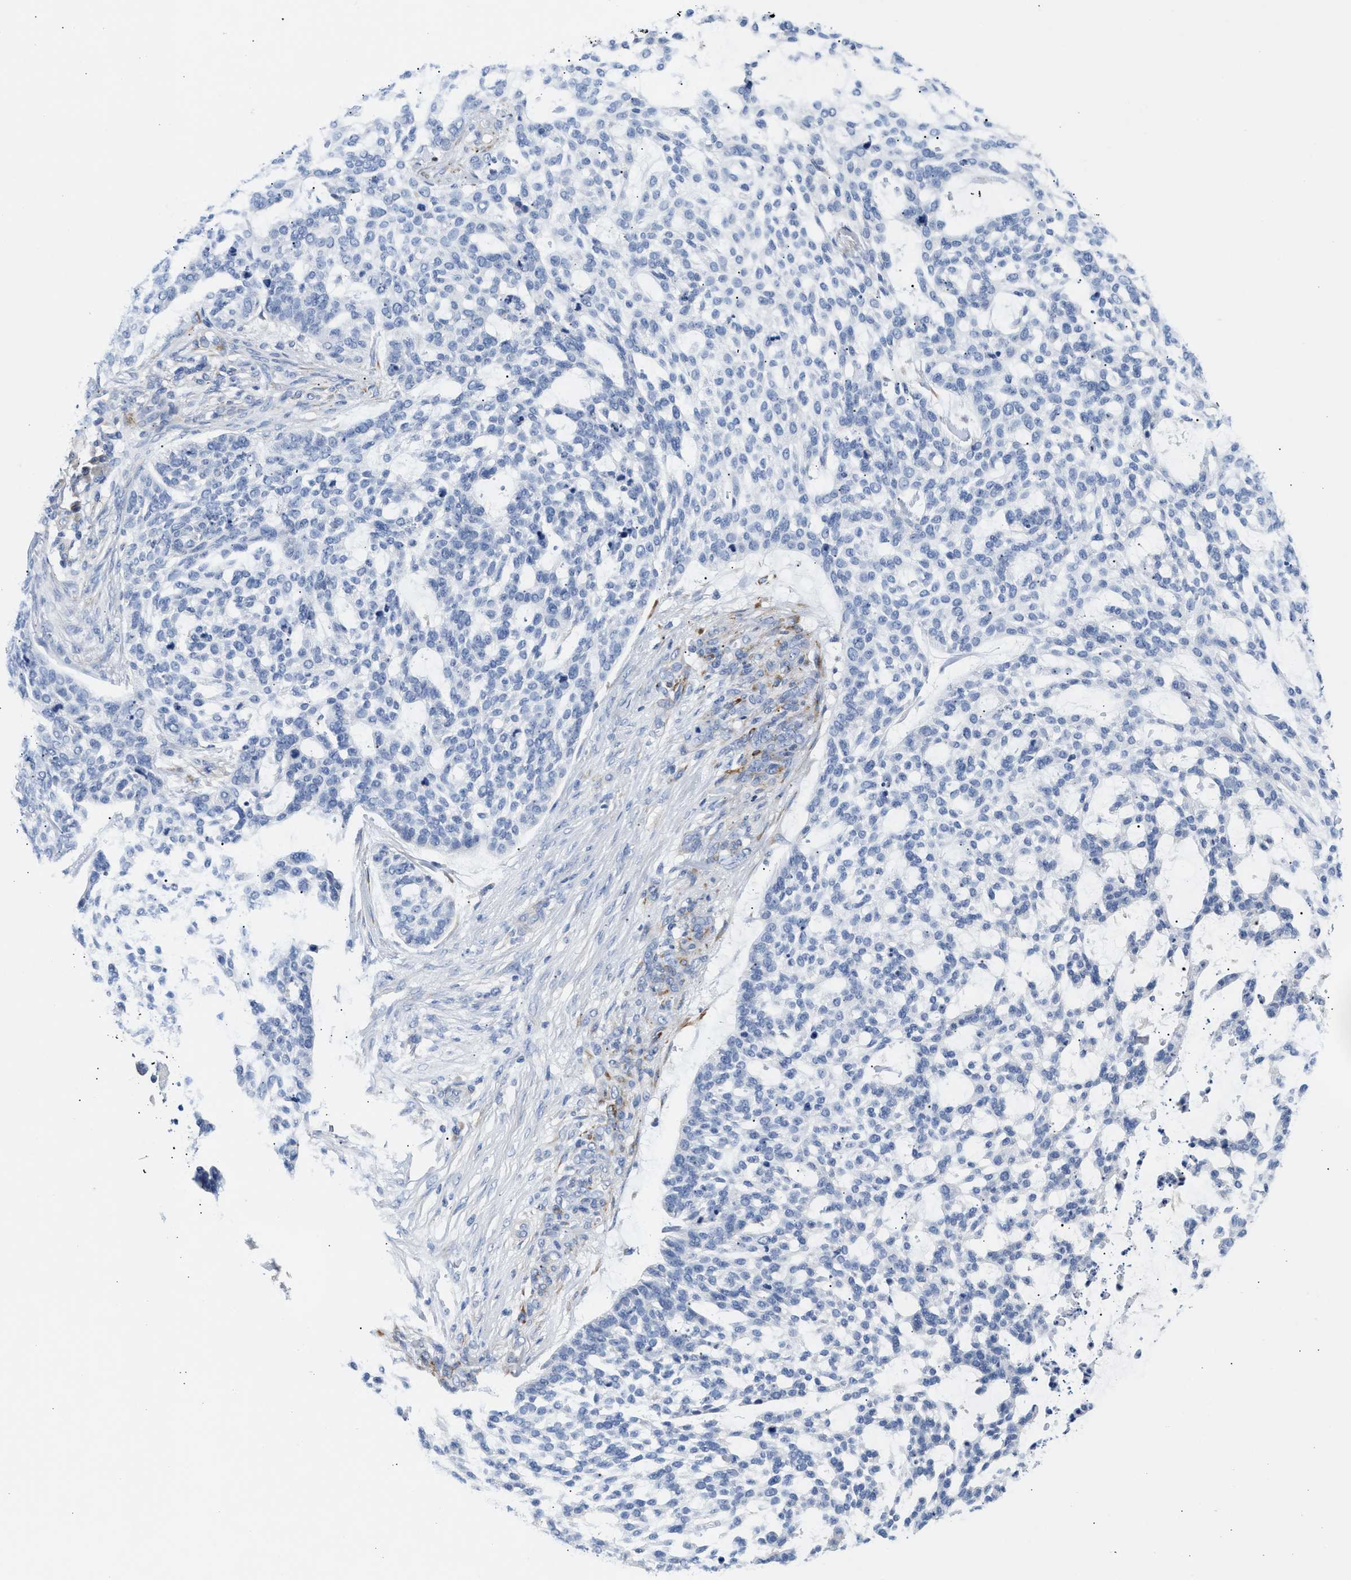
{"staining": {"intensity": "negative", "quantity": "none", "location": "none"}, "tissue": "skin cancer", "cell_type": "Tumor cells", "image_type": "cancer", "snomed": [{"axis": "morphology", "description": "Basal cell carcinoma"}, {"axis": "topography", "description": "Skin"}], "caption": "This image is of skin cancer stained with immunohistochemistry (IHC) to label a protein in brown with the nuclei are counter-stained blue. There is no expression in tumor cells.", "gene": "ACTL7B", "patient": {"sex": "female", "age": 64}}